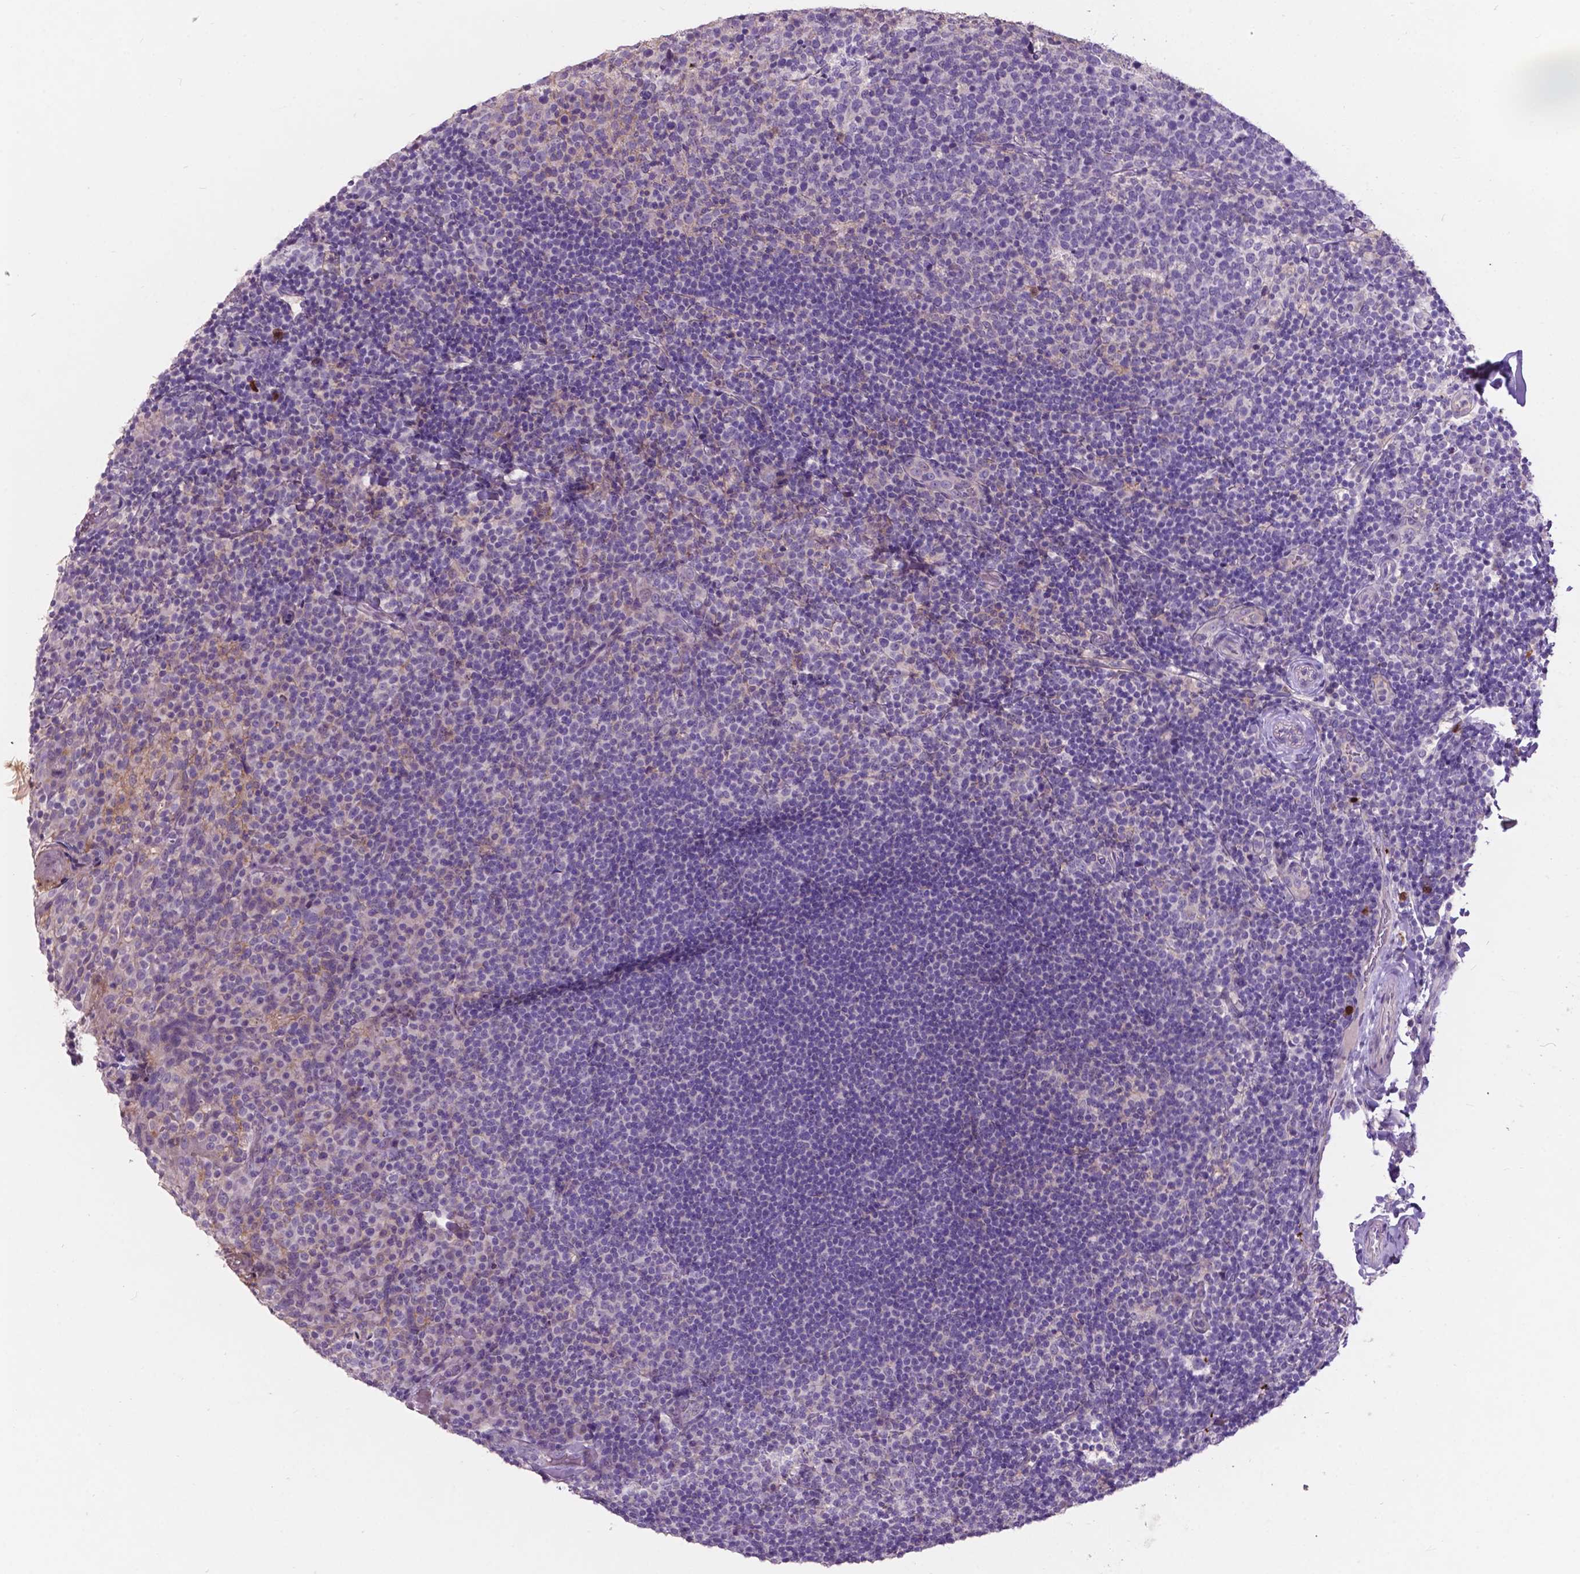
{"staining": {"intensity": "negative", "quantity": "none", "location": "none"}, "tissue": "tonsil", "cell_type": "Germinal center cells", "image_type": "normal", "snomed": [{"axis": "morphology", "description": "Normal tissue, NOS"}, {"axis": "topography", "description": "Tonsil"}], "caption": "Normal tonsil was stained to show a protein in brown. There is no significant staining in germinal center cells.", "gene": "PLSCR1", "patient": {"sex": "female", "age": 10}}